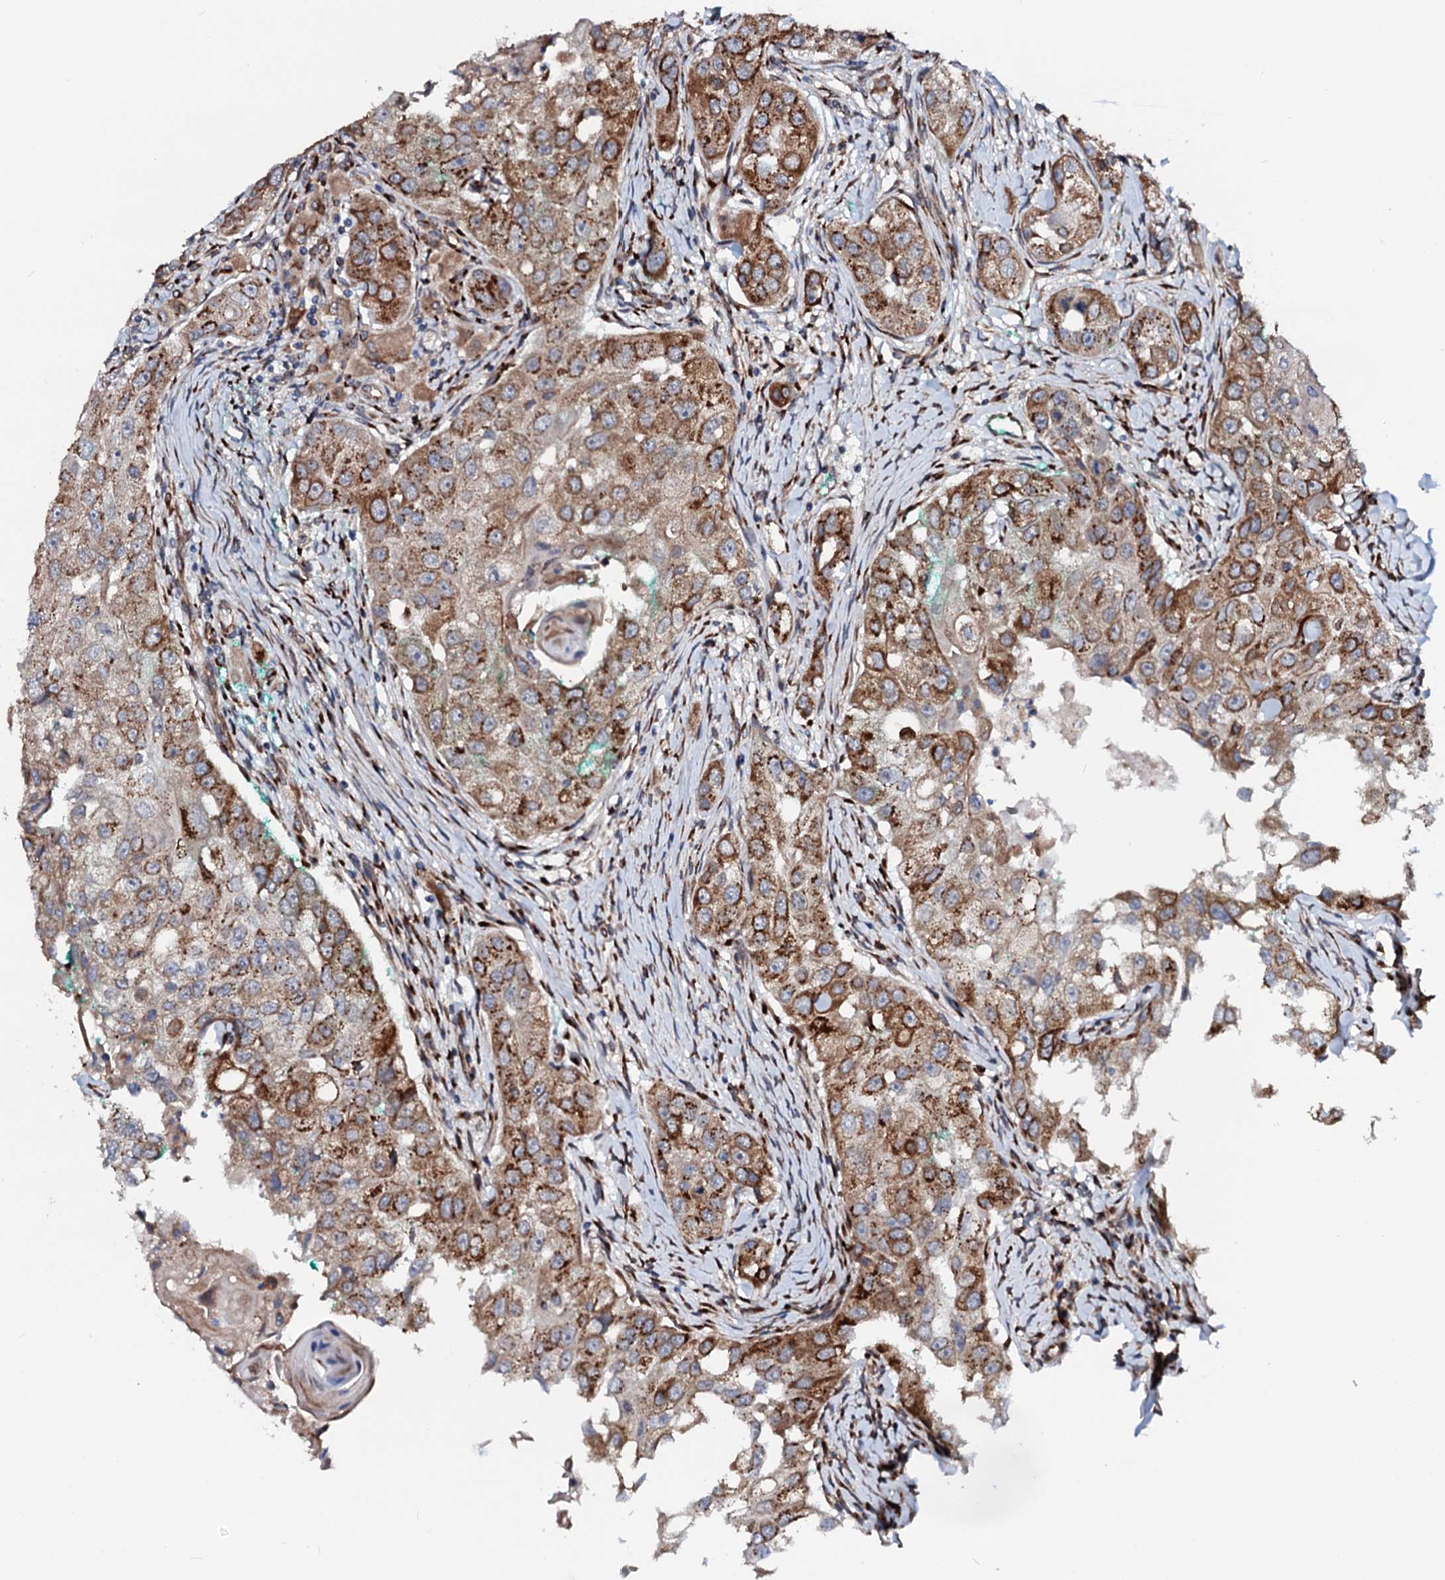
{"staining": {"intensity": "moderate", "quantity": ">75%", "location": "cytoplasmic/membranous"}, "tissue": "head and neck cancer", "cell_type": "Tumor cells", "image_type": "cancer", "snomed": [{"axis": "morphology", "description": "Normal tissue, NOS"}, {"axis": "morphology", "description": "Squamous cell carcinoma, NOS"}, {"axis": "topography", "description": "Skeletal muscle"}, {"axis": "topography", "description": "Head-Neck"}], "caption": "Immunohistochemical staining of human head and neck squamous cell carcinoma reveals medium levels of moderate cytoplasmic/membranous staining in about >75% of tumor cells.", "gene": "TMCO3", "patient": {"sex": "male", "age": 51}}